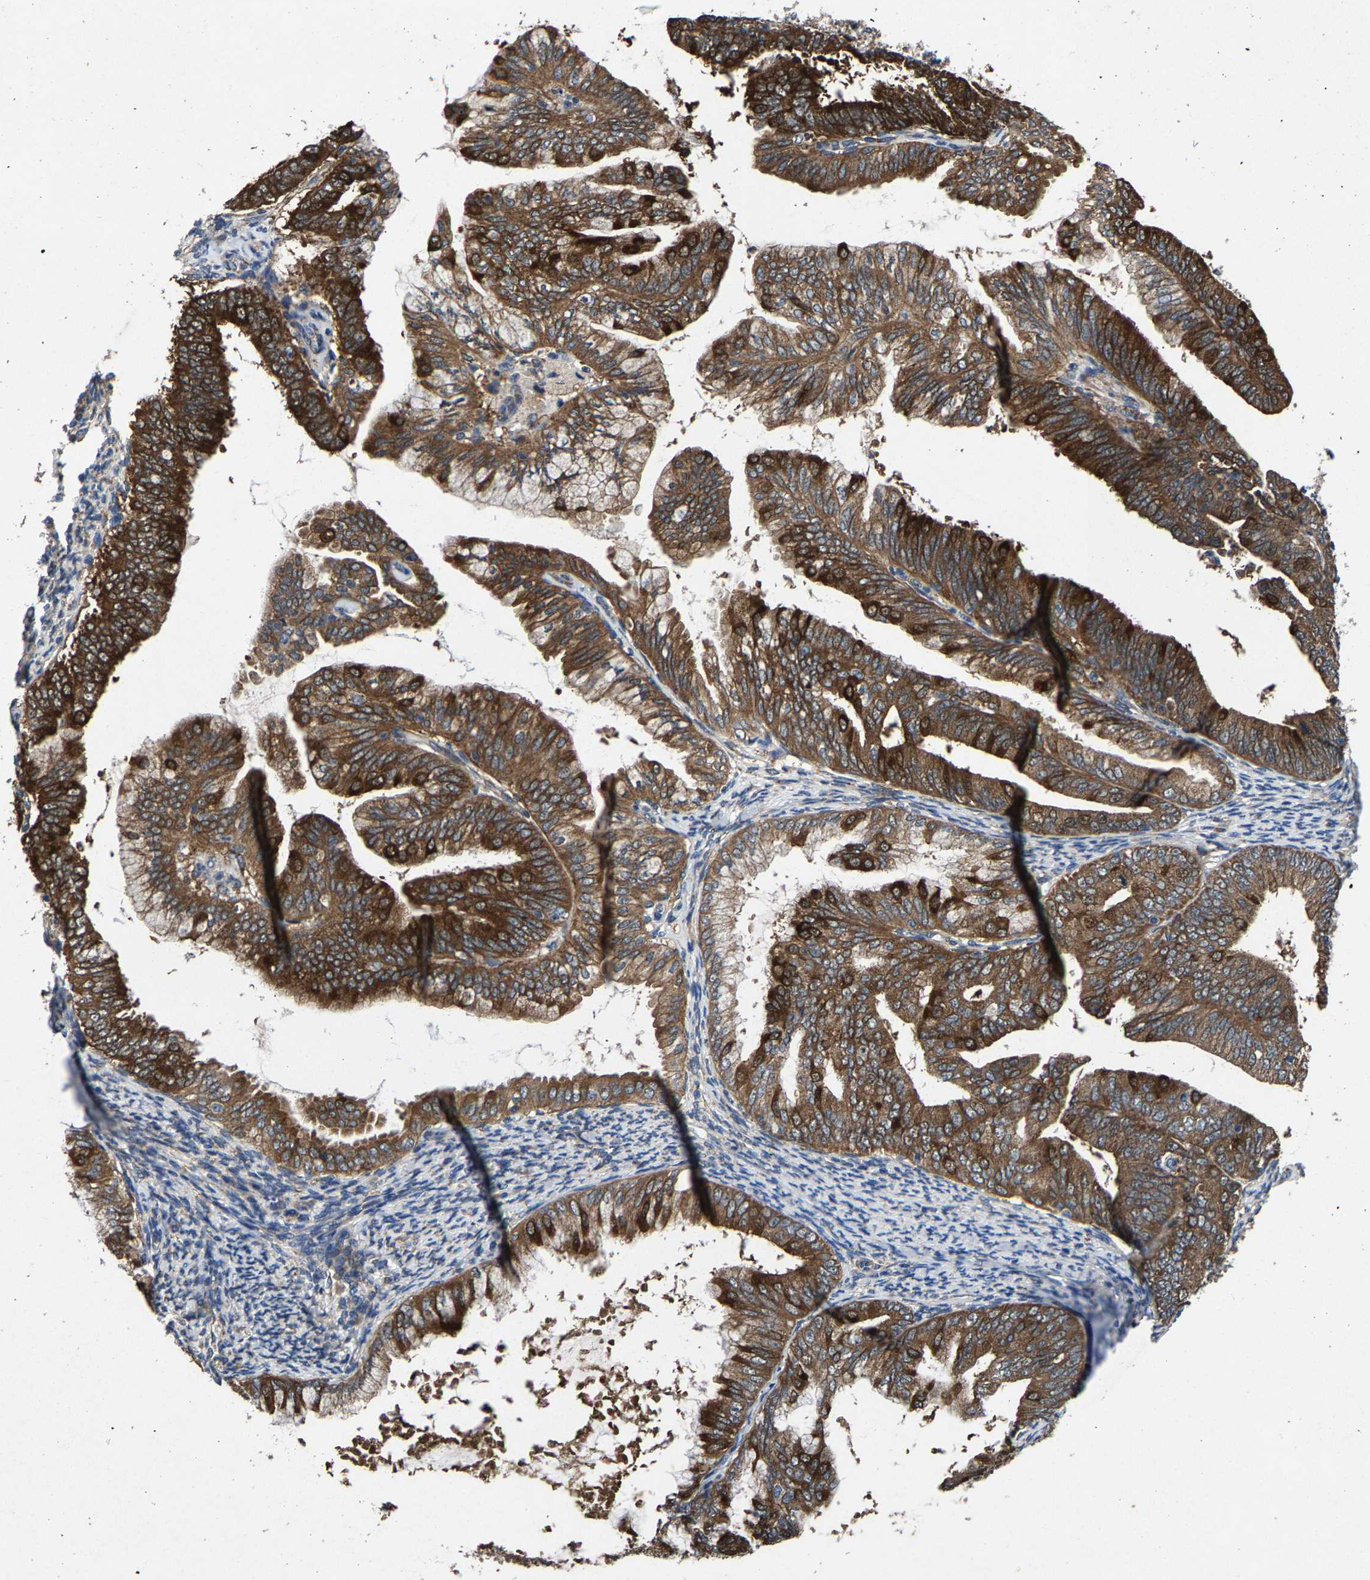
{"staining": {"intensity": "strong", "quantity": ">75%", "location": "cytoplasmic/membranous"}, "tissue": "endometrial cancer", "cell_type": "Tumor cells", "image_type": "cancer", "snomed": [{"axis": "morphology", "description": "Adenocarcinoma, NOS"}, {"axis": "topography", "description": "Endometrium"}], "caption": "Immunohistochemistry (IHC) photomicrograph of neoplastic tissue: human endometrial cancer stained using immunohistochemistry (IHC) shows high levels of strong protein expression localized specifically in the cytoplasmic/membranous of tumor cells, appearing as a cytoplasmic/membranous brown color.", "gene": "PDP1", "patient": {"sex": "female", "age": 63}}